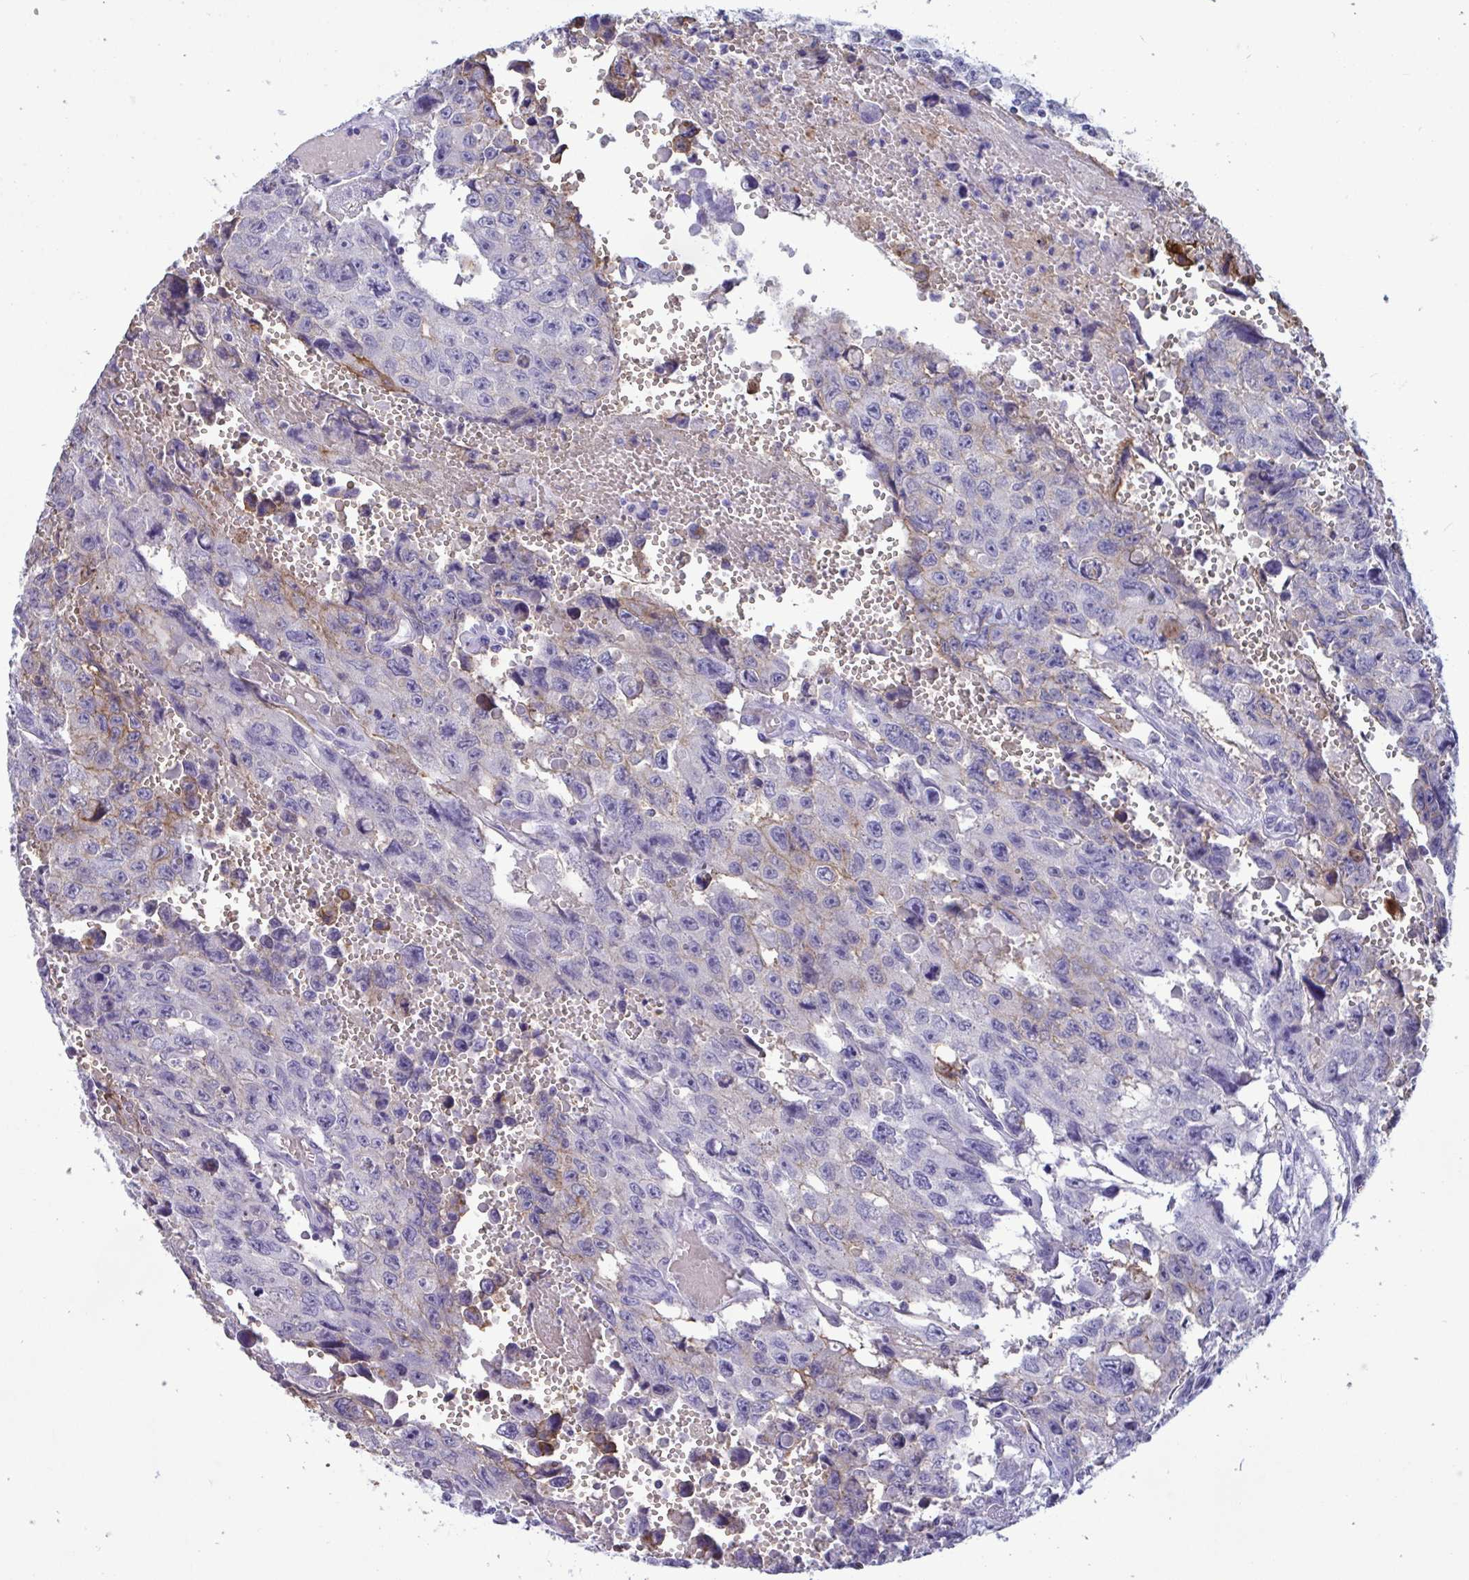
{"staining": {"intensity": "negative", "quantity": "none", "location": "none"}, "tissue": "testis cancer", "cell_type": "Tumor cells", "image_type": "cancer", "snomed": [{"axis": "morphology", "description": "Seminoma, NOS"}, {"axis": "topography", "description": "Testis"}], "caption": "This micrograph is of testis cancer (seminoma) stained with immunohistochemistry to label a protein in brown with the nuclei are counter-stained blue. There is no positivity in tumor cells.", "gene": "SLC2A1", "patient": {"sex": "male", "age": 26}}